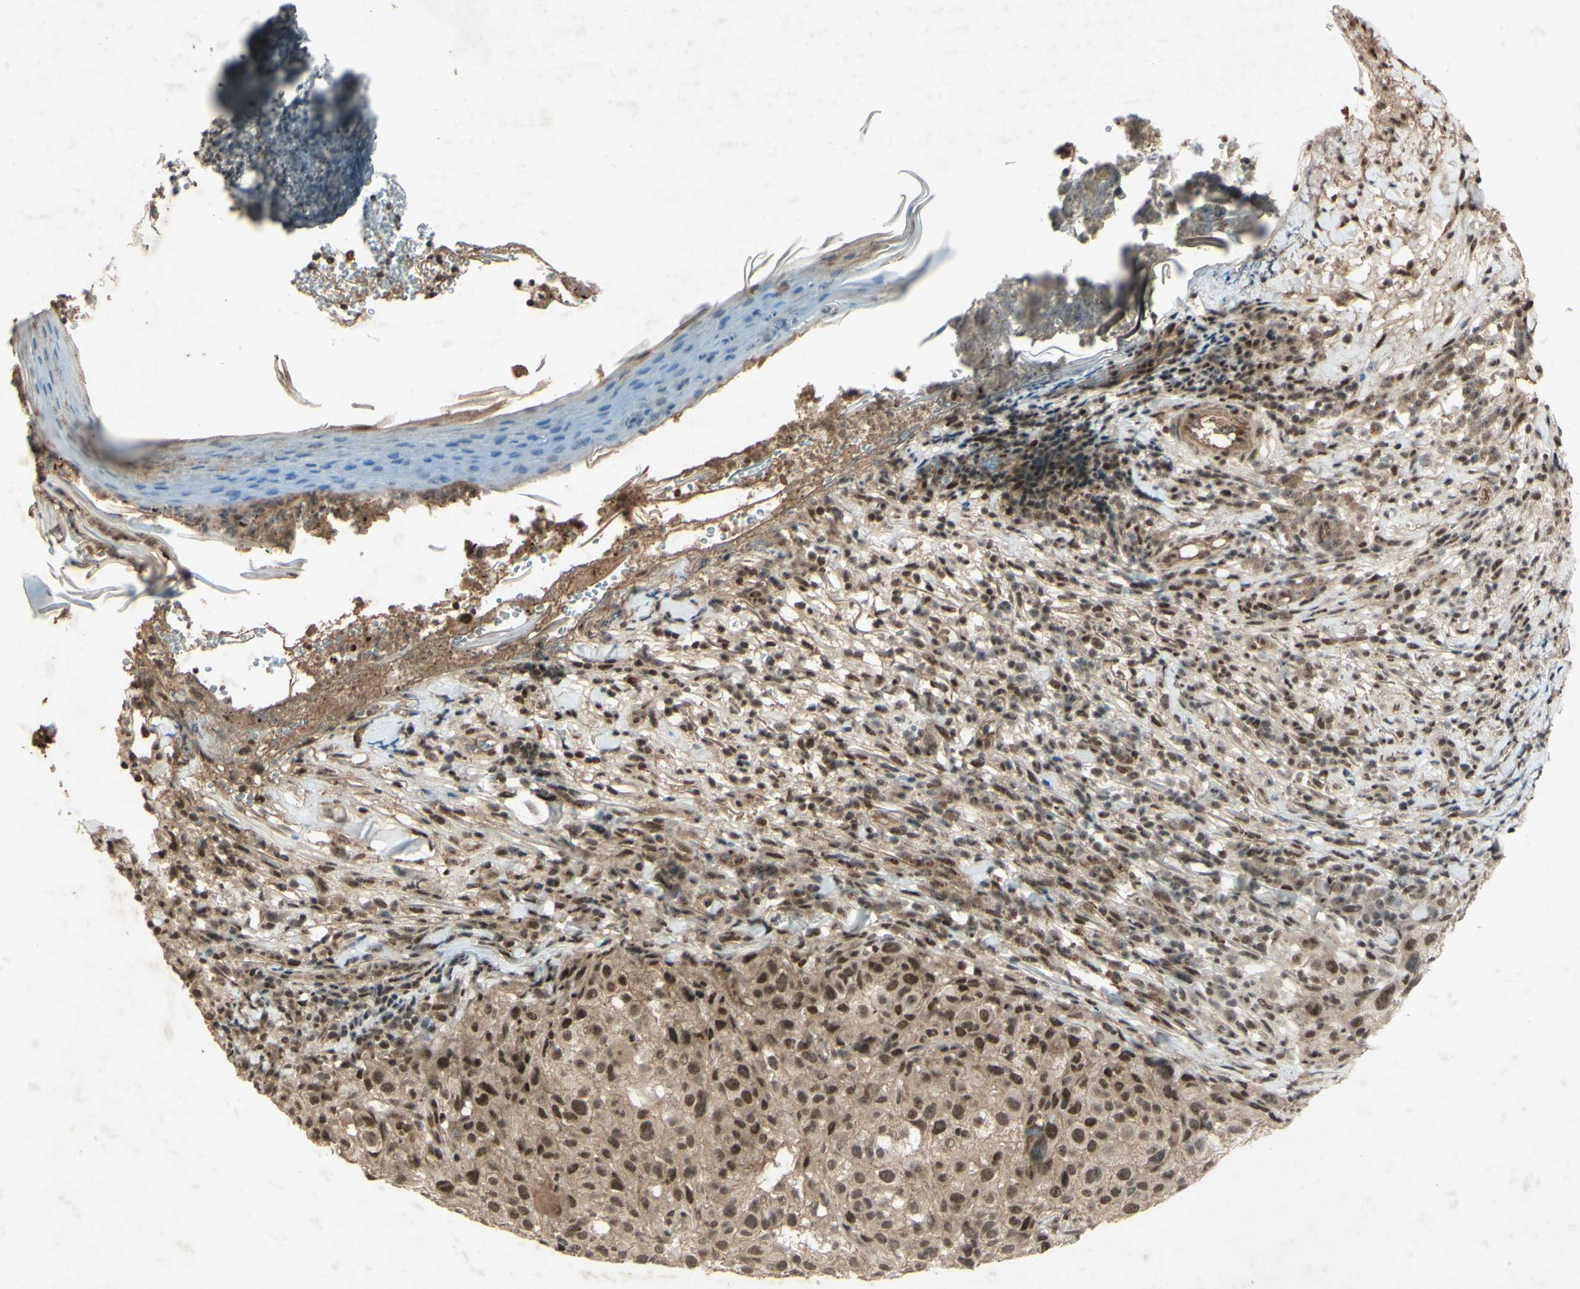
{"staining": {"intensity": "moderate", "quantity": ">75%", "location": "cytoplasmic/membranous,nuclear"}, "tissue": "melanoma", "cell_type": "Tumor cells", "image_type": "cancer", "snomed": [{"axis": "morphology", "description": "Necrosis, NOS"}, {"axis": "morphology", "description": "Malignant melanoma, NOS"}, {"axis": "topography", "description": "Skin"}], "caption": "Immunohistochemical staining of melanoma shows moderate cytoplasmic/membranous and nuclear protein positivity in about >75% of tumor cells.", "gene": "SNW1", "patient": {"sex": "female", "age": 87}}